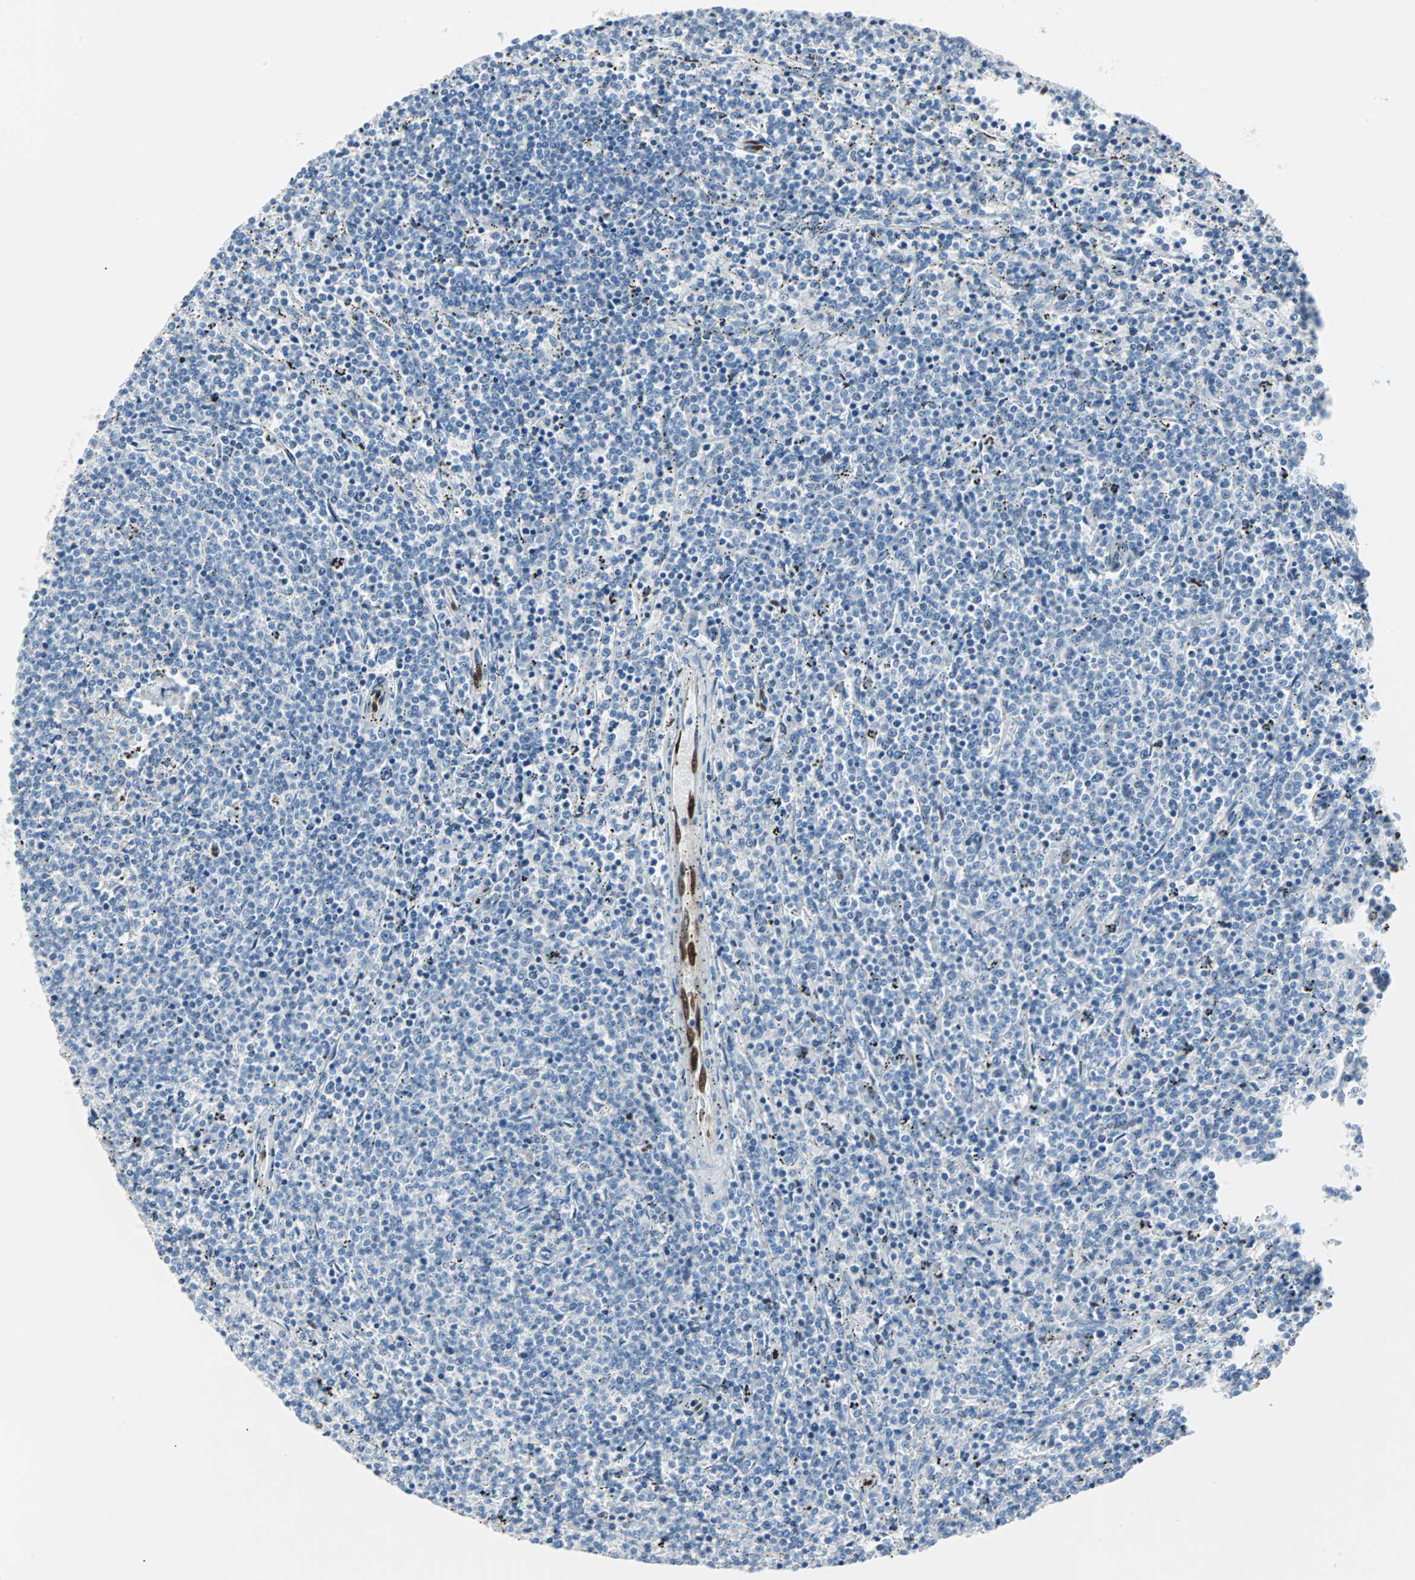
{"staining": {"intensity": "negative", "quantity": "none", "location": "none"}, "tissue": "lymphoma", "cell_type": "Tumor cells", "image_type": "cancer", "snomed": [{"axis": "morphology", "description": "Malignant lymphoma, non-Hodgkin's type, Low grade"}, {"axis": "topography", "description": "Spleen"}], "caption": "Low-grade malignant lymphoma, non-Hodgkin's type stained for a protein using IHC displays no positivity tumor cells.", "gene": "IL33", "patient": {"sex": "female", "age": 50}}